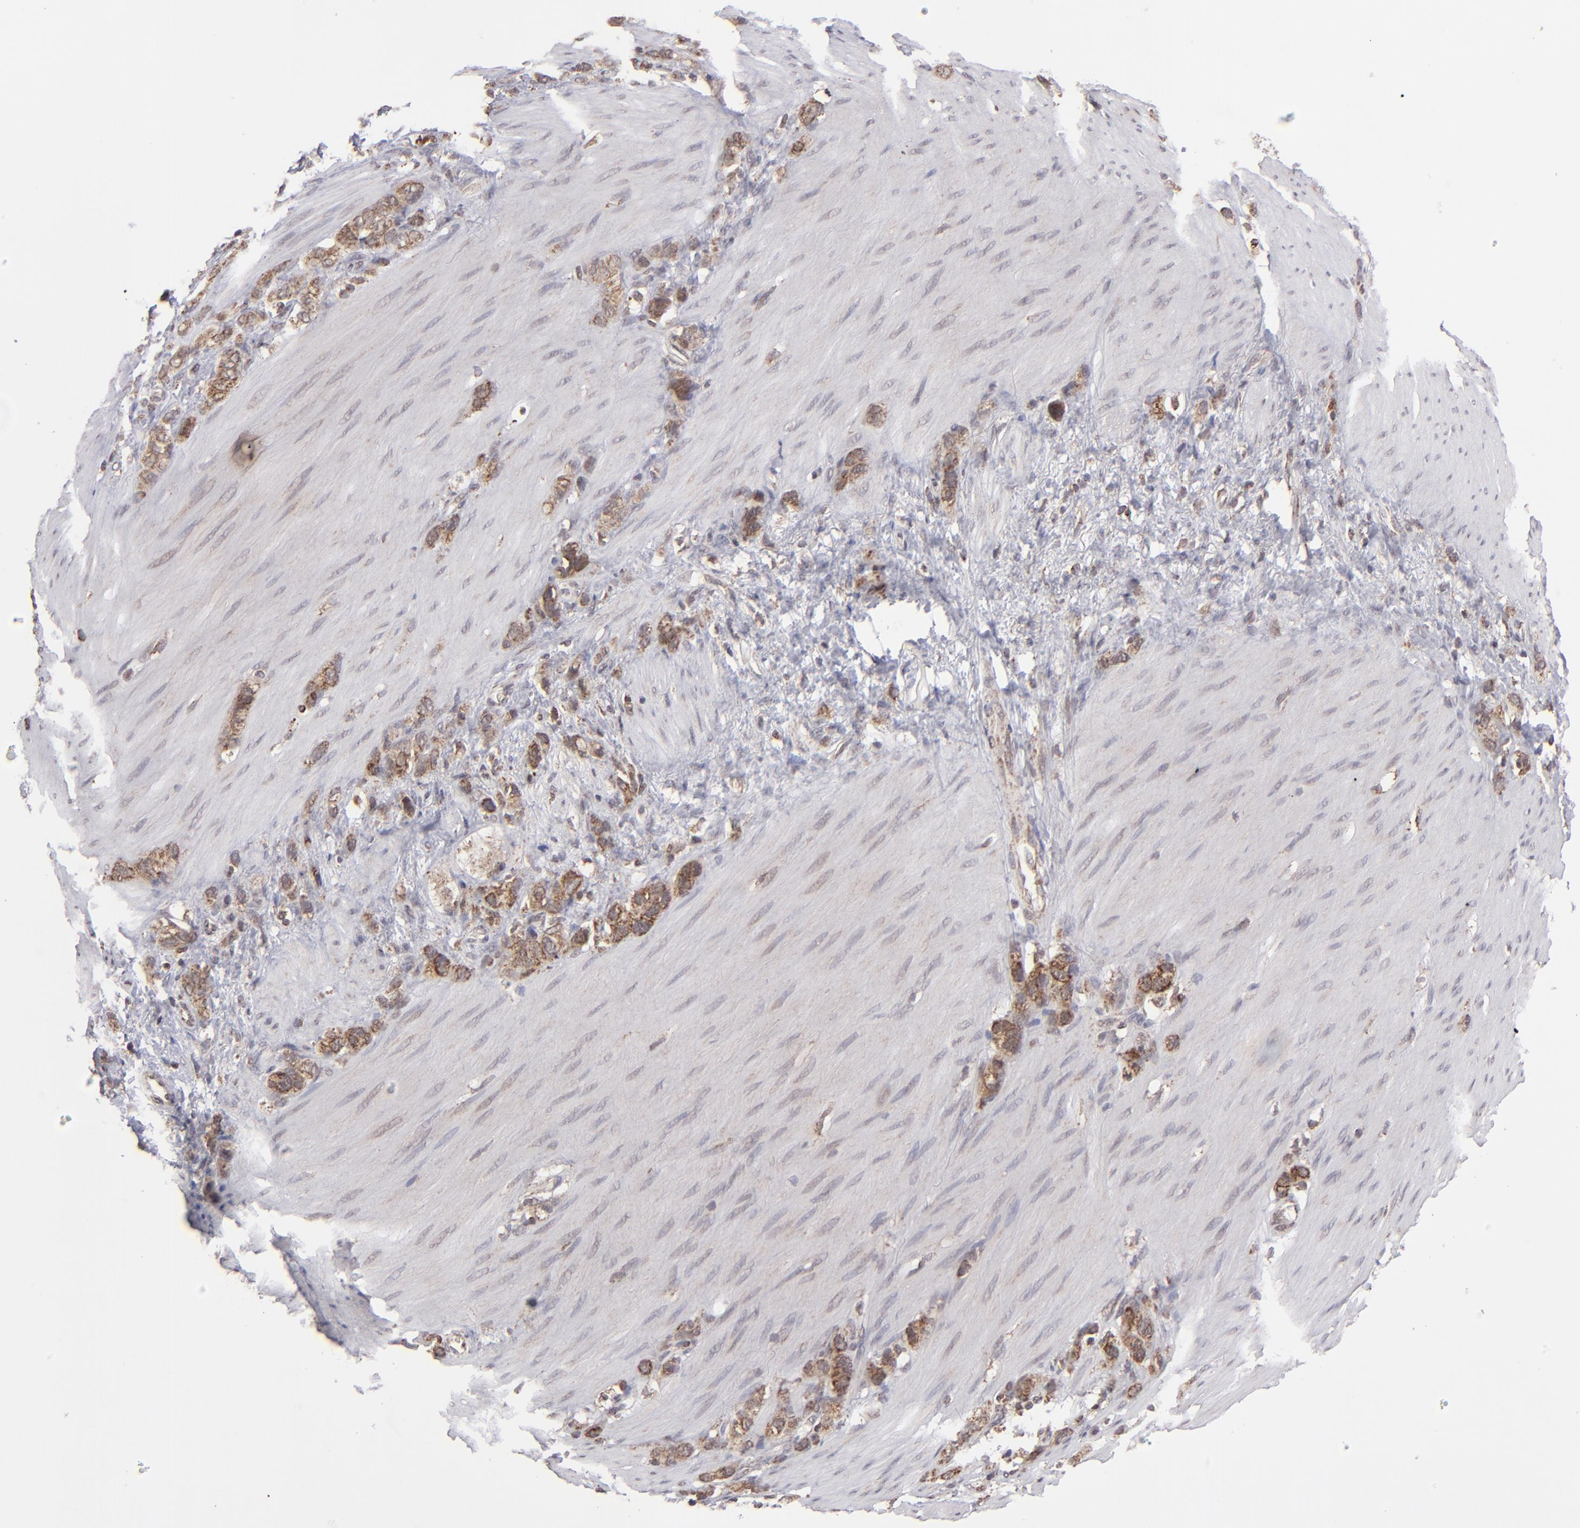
{"staining": {"intensity": "moderate", "quantity": ">75%", "location": "cytoplasmic/membranous"}, "tissue": "stomach cancer", "cell_type": "Tumor cells", "image_type": "cancer", "snomed": [{"axis": "morphology", "description": "Normal tissue, NOS"}, {"axis": "morphology", "description": "Adenocarcinoma, NOS"}, {"axis": "morphology", "description": "Adenocarcinoma, High grade"}, {"axis": "topography", "description": "Stomach, upper"}, {"axis": "topography", "description": "Stomach"}], "caption": "Immunohistochemistry of human stomach cancer (adenocarcinoma) shows medium levels of moderate cytoplasmic/membranous staining in approximately >75% of tumor cells. Using DAB (3,3'-diaminobenzidine) (brown) and hematoxylin (blue) stains, captured at high magnification using brightfield microscopy.", "gene": "SLC15A1", "patient": {"sex": "female", "age": 65}}